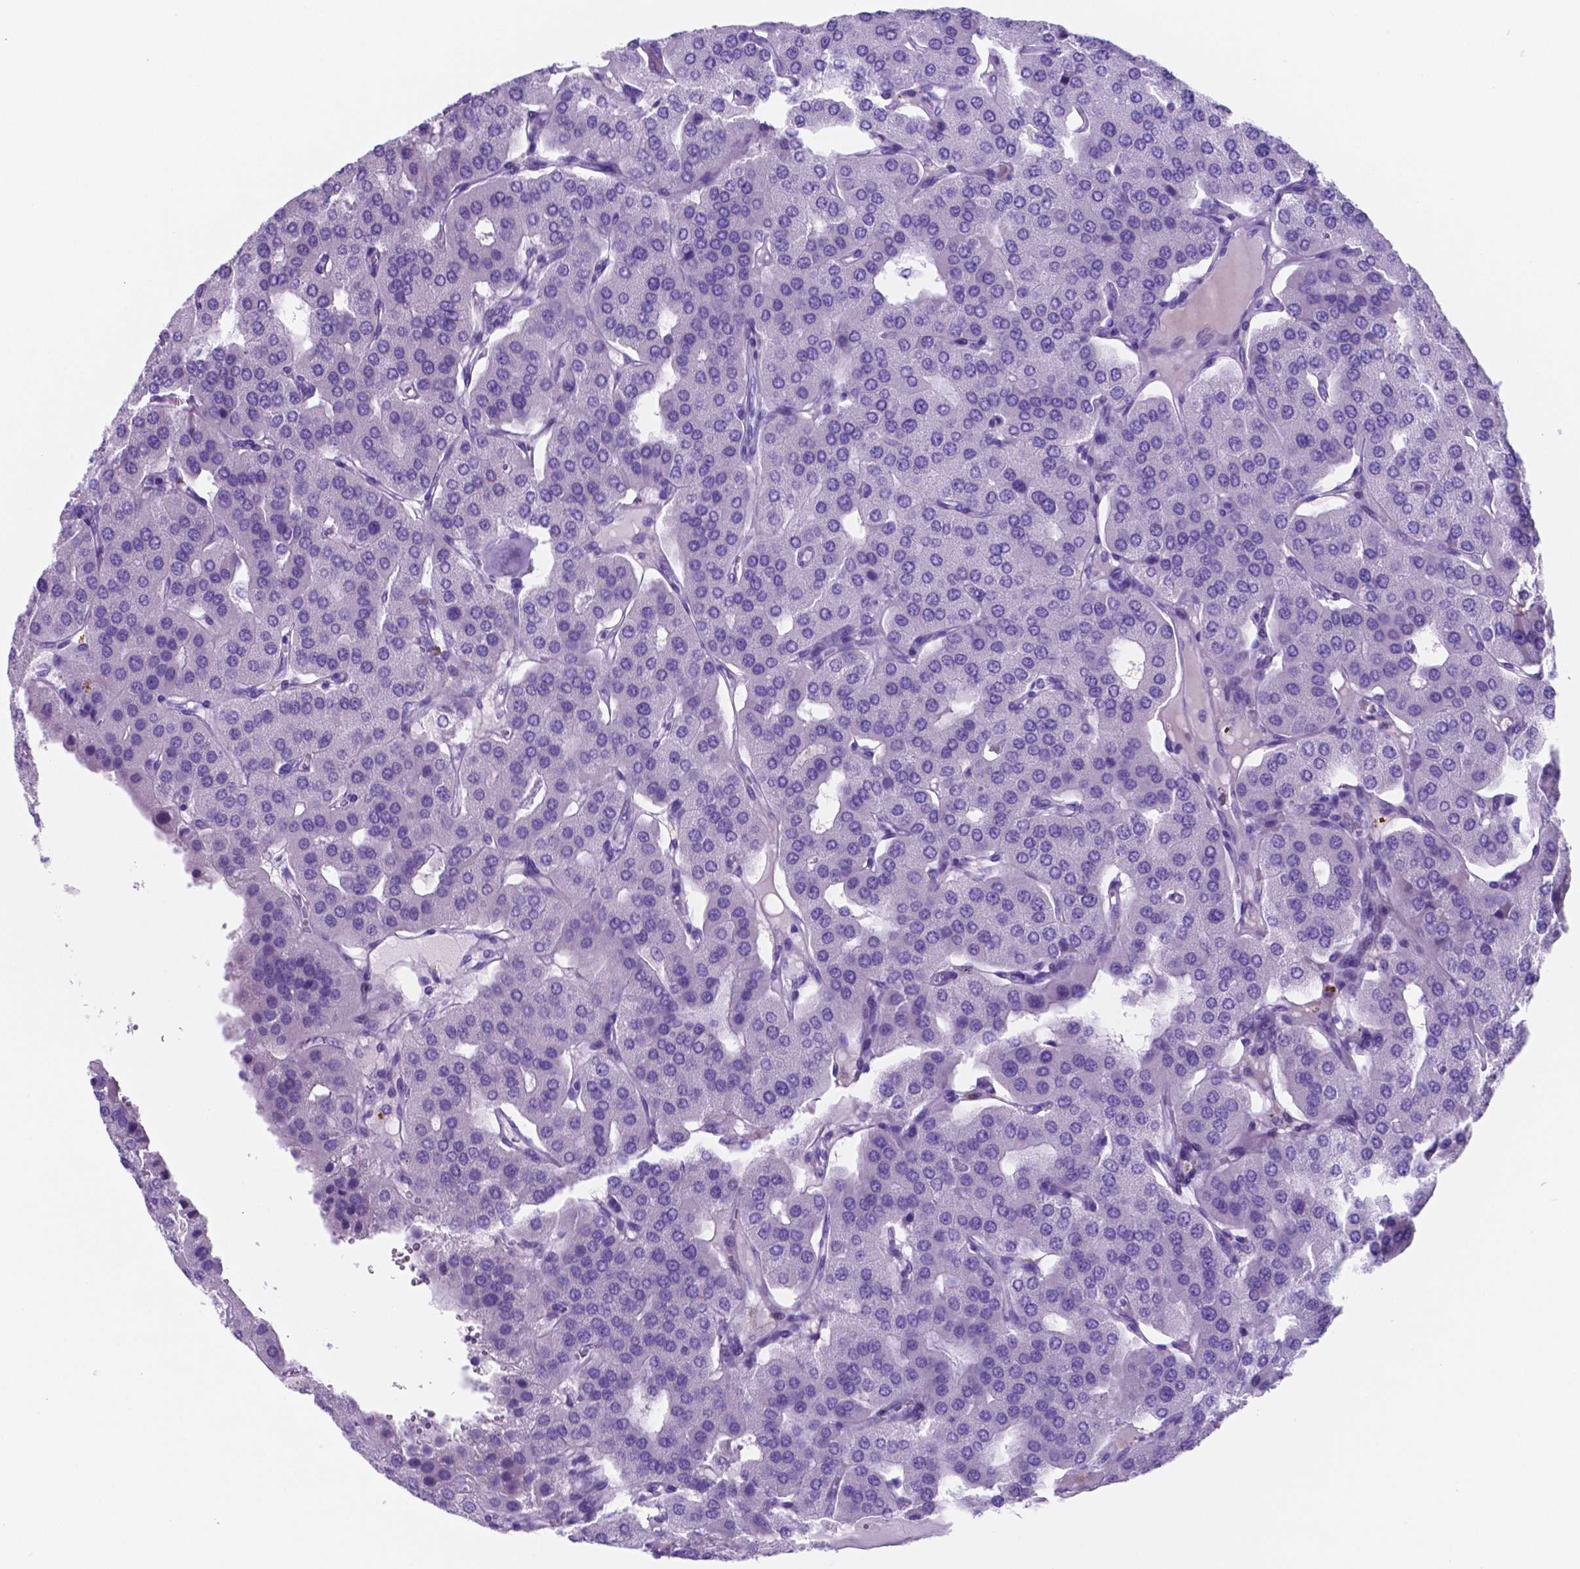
{"staining": {"intensity": "negative", "quantity": "none", "location": "none"}, "tissue": "parathyroid gland", "cell_type": "Glandular cells", "image_type": "normal", "snomed": [{"axis": "morphology", "description": "Normal tissue, NOS"}, {"axis": "morphology", "description": "Adenoma, NOS"}, {"axis": "topography", "description": "Parathyroid gland"}], "caption": "DAB (3,3'-diaminobenzidine) immunohistochemical staining of benign human parathyroid gland demonstrates no significant expression in glandular cells. (DAB (3,3'-diaminobenzidine) immunohistochemistry visualized using brightfield microscopy, high magnification).", "gene": "DNAAF8", "patient": {"sex": "female", "age": 86}}